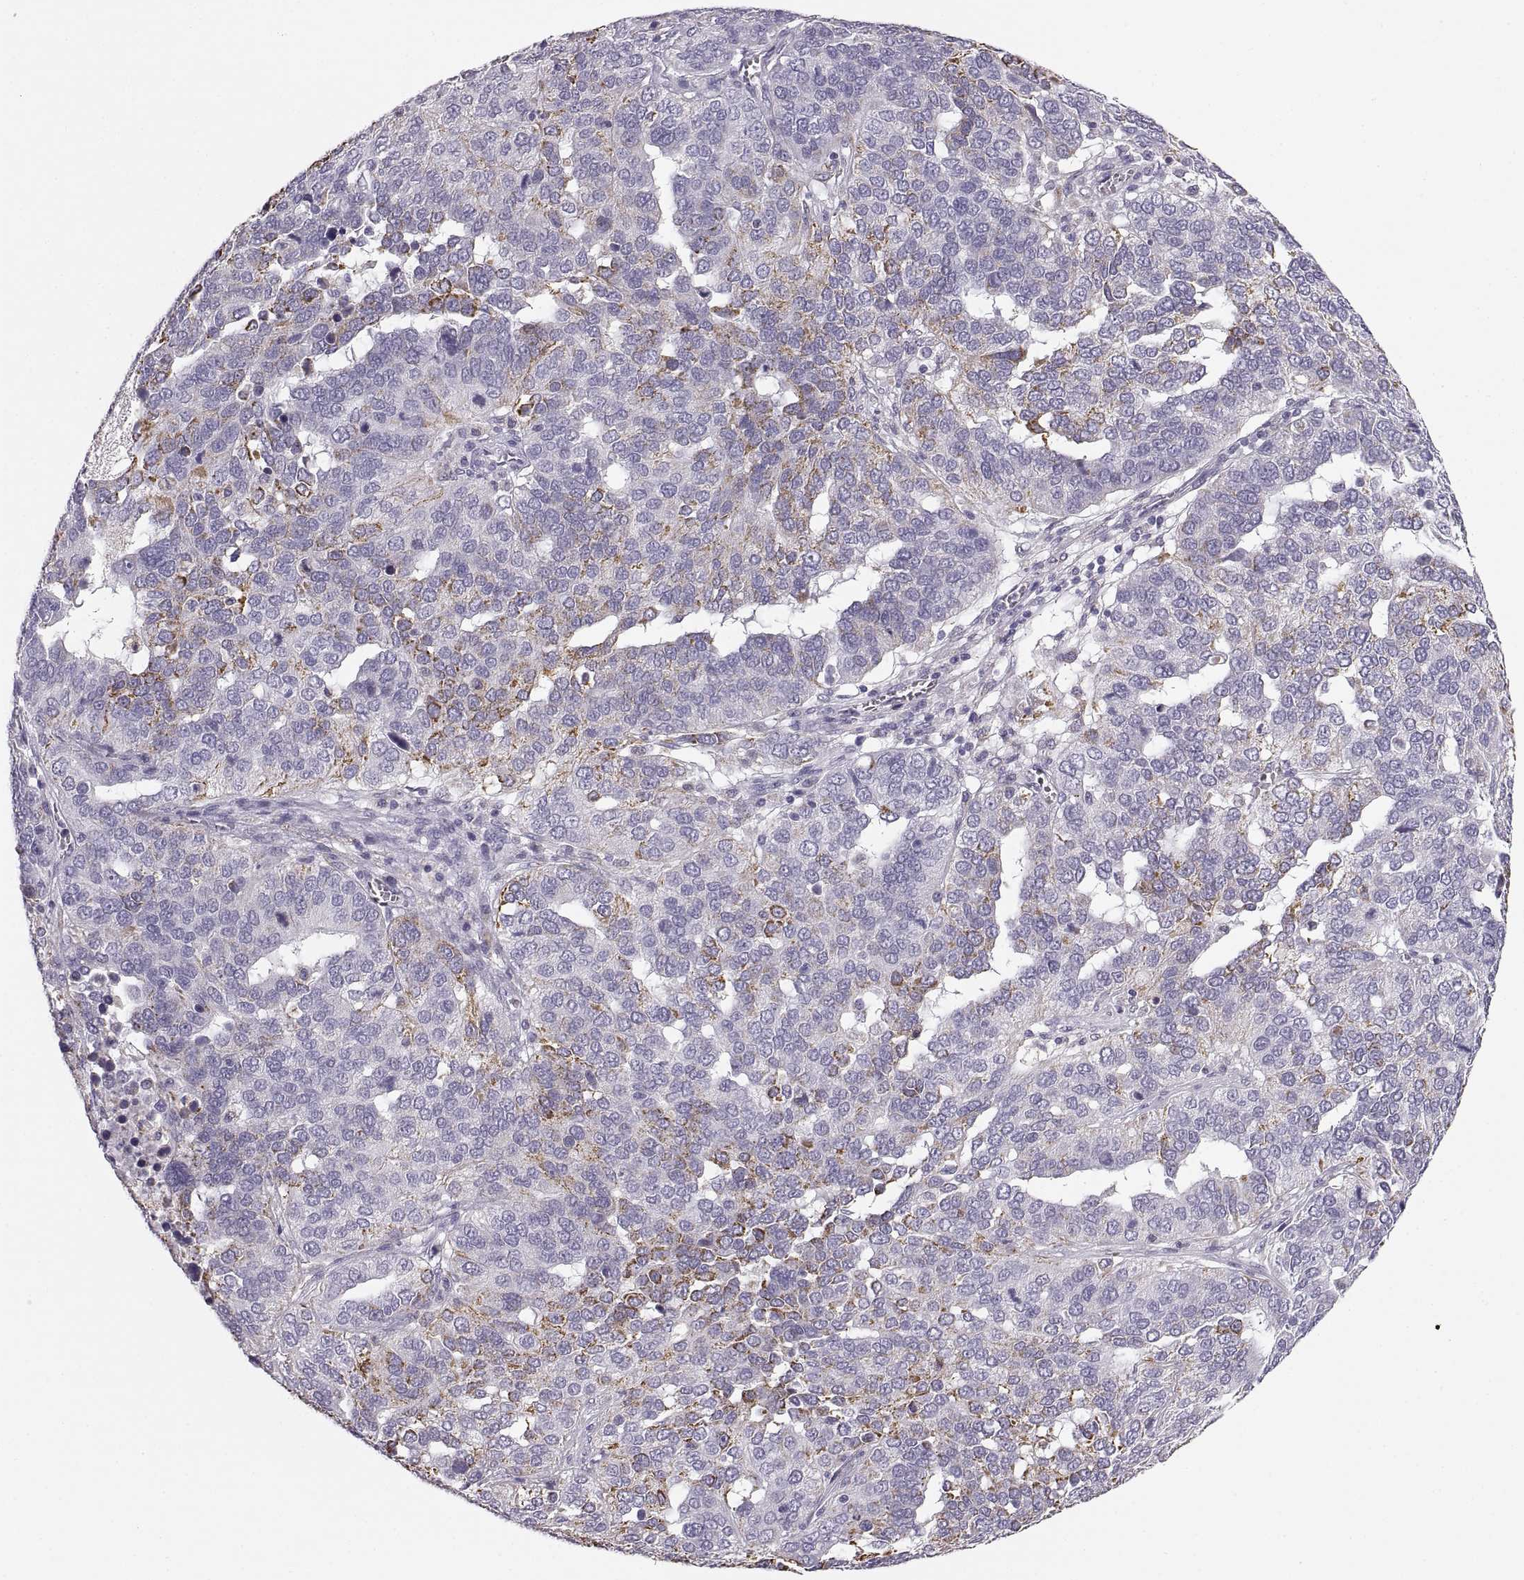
{"staining": {"intensity": "moderate", "quantity": "<25%", "location": "cytoplasmic/membranous"}, "tissue": "ovarian cancer", "cell_type": "Tumor cells", "image_type": "cancer", "snomed": [{"axis": "morphology", "description": "Carcinoma, endometroid"}, {"axis": "topography", "description": "Soft tissue"}, {"axis": "topography", "description": "Ovary"}], "caption": "Human ovarian cancer (endometroid carcinoma) stained with a brown dye reveals moderate cytoplasmic/membranous positive expression in about <25% of tumor cells.", "gene": "COL9A3", "patient": {"sex": "female", "age": 52}}